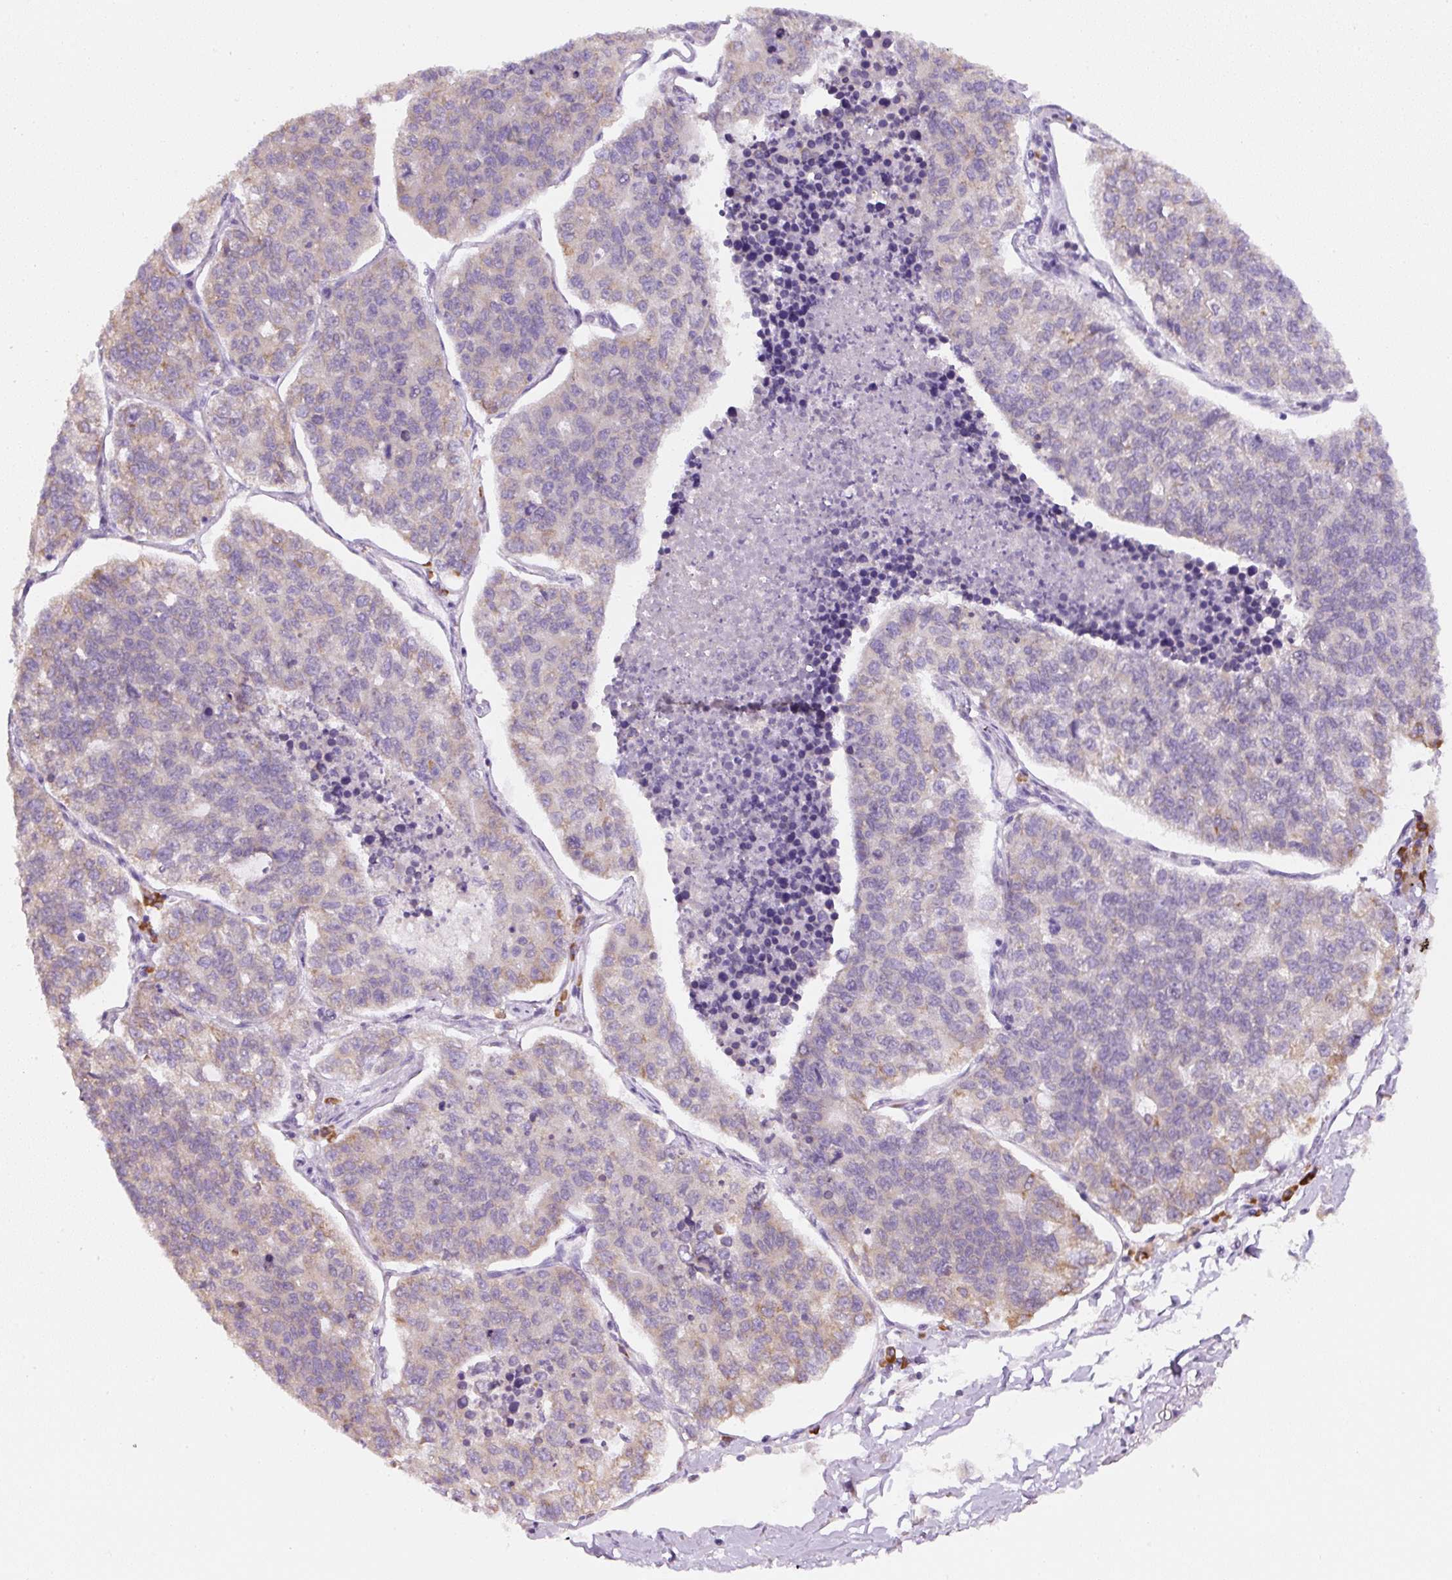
{"staining": {"intensity": "weak", "quantity": "<25%", "location": "cytoplasmic/membranous"}, "tissue": "lung cancer", "cell_type": "Tumor cells", "image_type": "cancer", "snomed": [{"axis": "morphology", "description": "Adenocarcinoma, NOS"}, {"axis": "topography", "description": "Lung"}], "caption": "A histopathology image of lung cancer stained for a protein shows no brown staining in tumor cells.", "gene": "DDOST", "patient": {"sex": "male", "age": 49}}